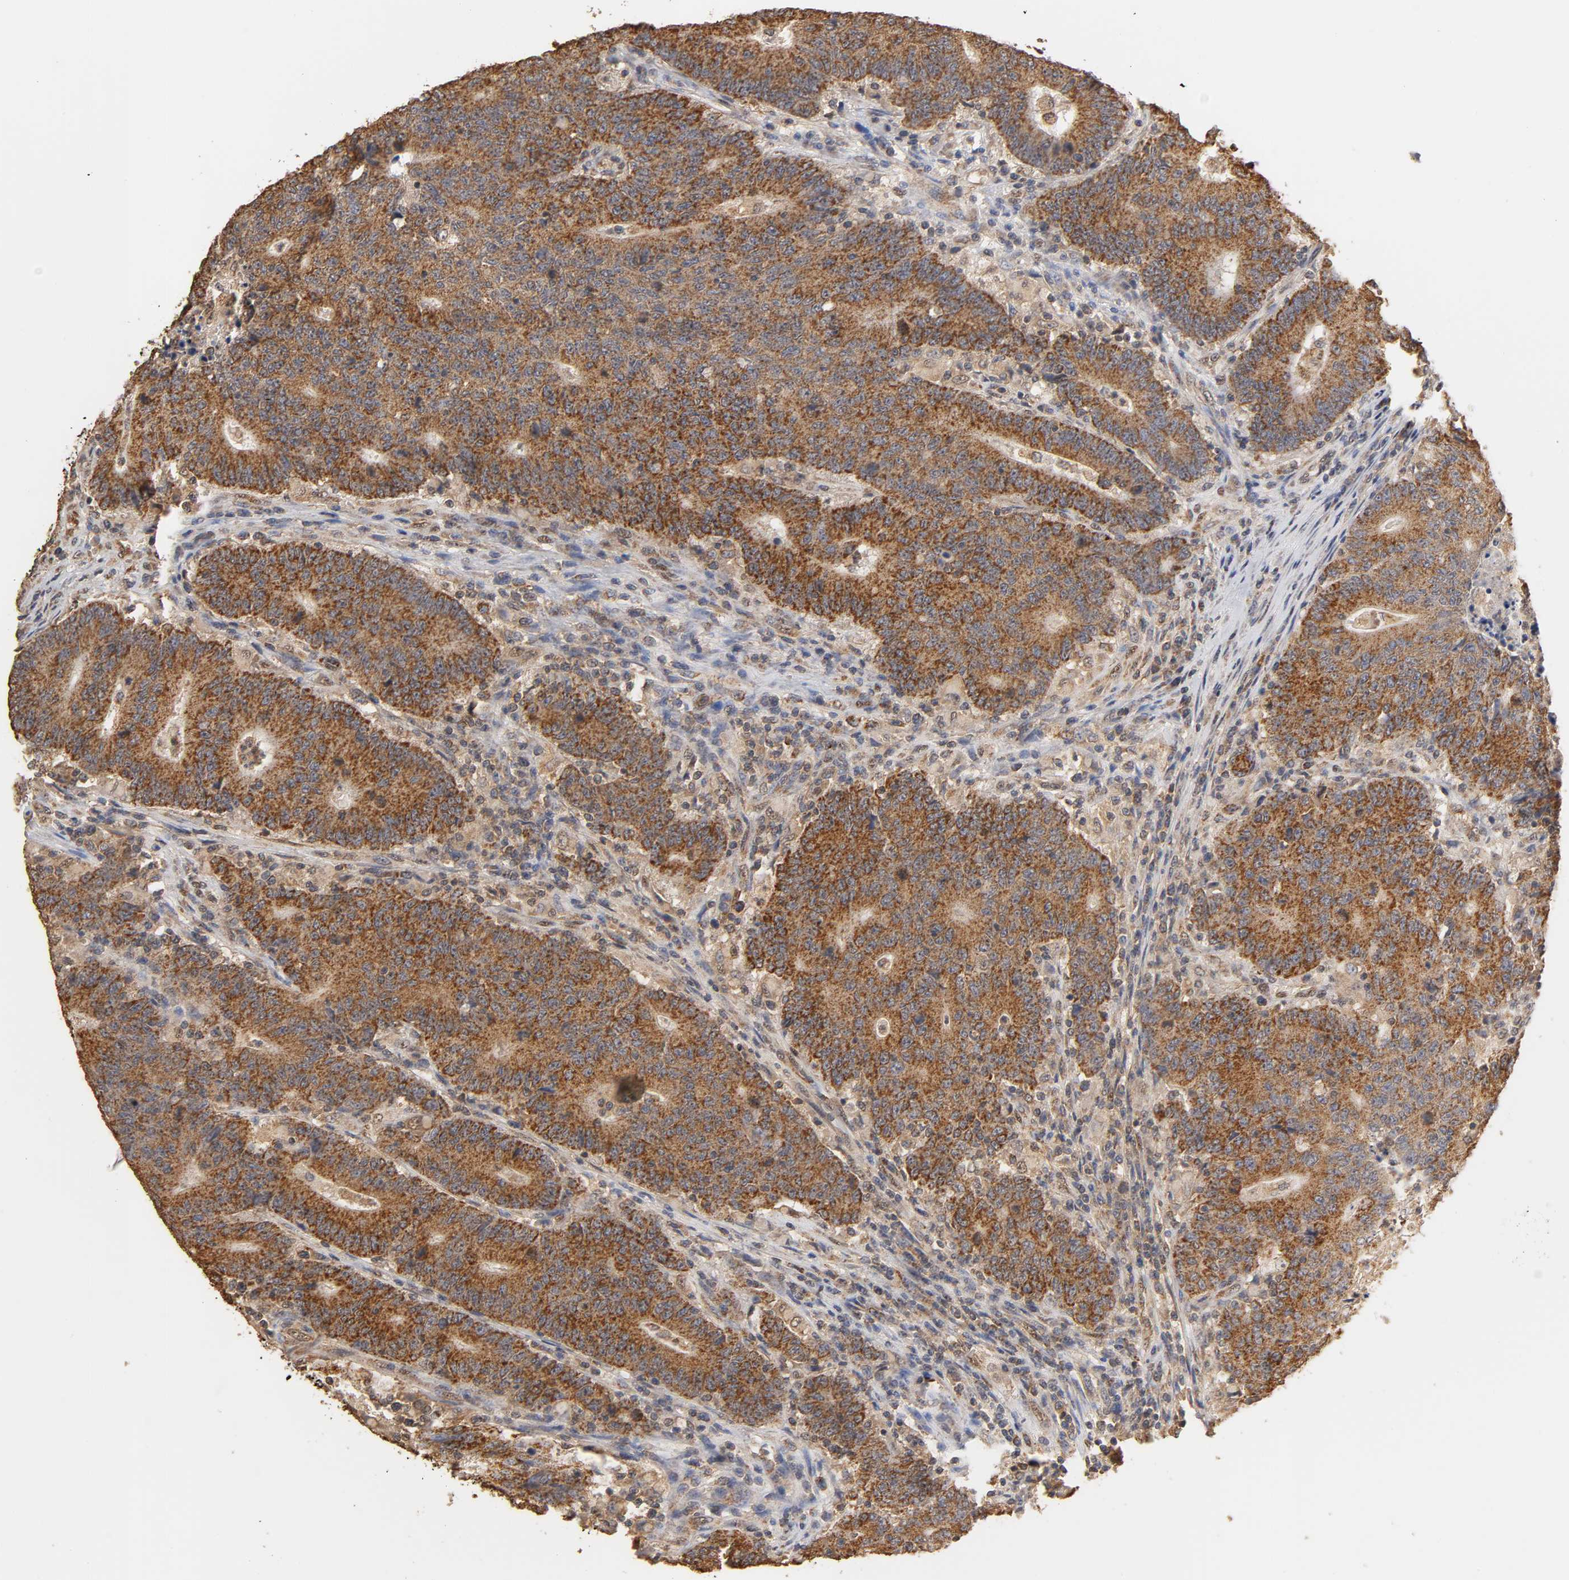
{"staining": {"intensity": "strong", "quantity": ">75%", "location": "cytoplasmic/membranous"}, "tissue": "colorectal cancer", "cell_type": "Tumor cells", "image_type": "cancer", "snomed": [{"axis": "morphology", "description": "Normal tissue, NOS"}, {"axis": "morphology", "description": "Adenocarcinoma, NOS"}, {"axis": "topography", "description": "Colon"}], "caption": "Tumor cells show high levels of strong cytoplasmic/membranous expression in approximately >75% of cells in adenocarcinoma (colorectal). (DAB IHC with brightfield microscopy, high magnification).", "gene": "PKN1", "patient": {"sex": "female", "age": 75}}